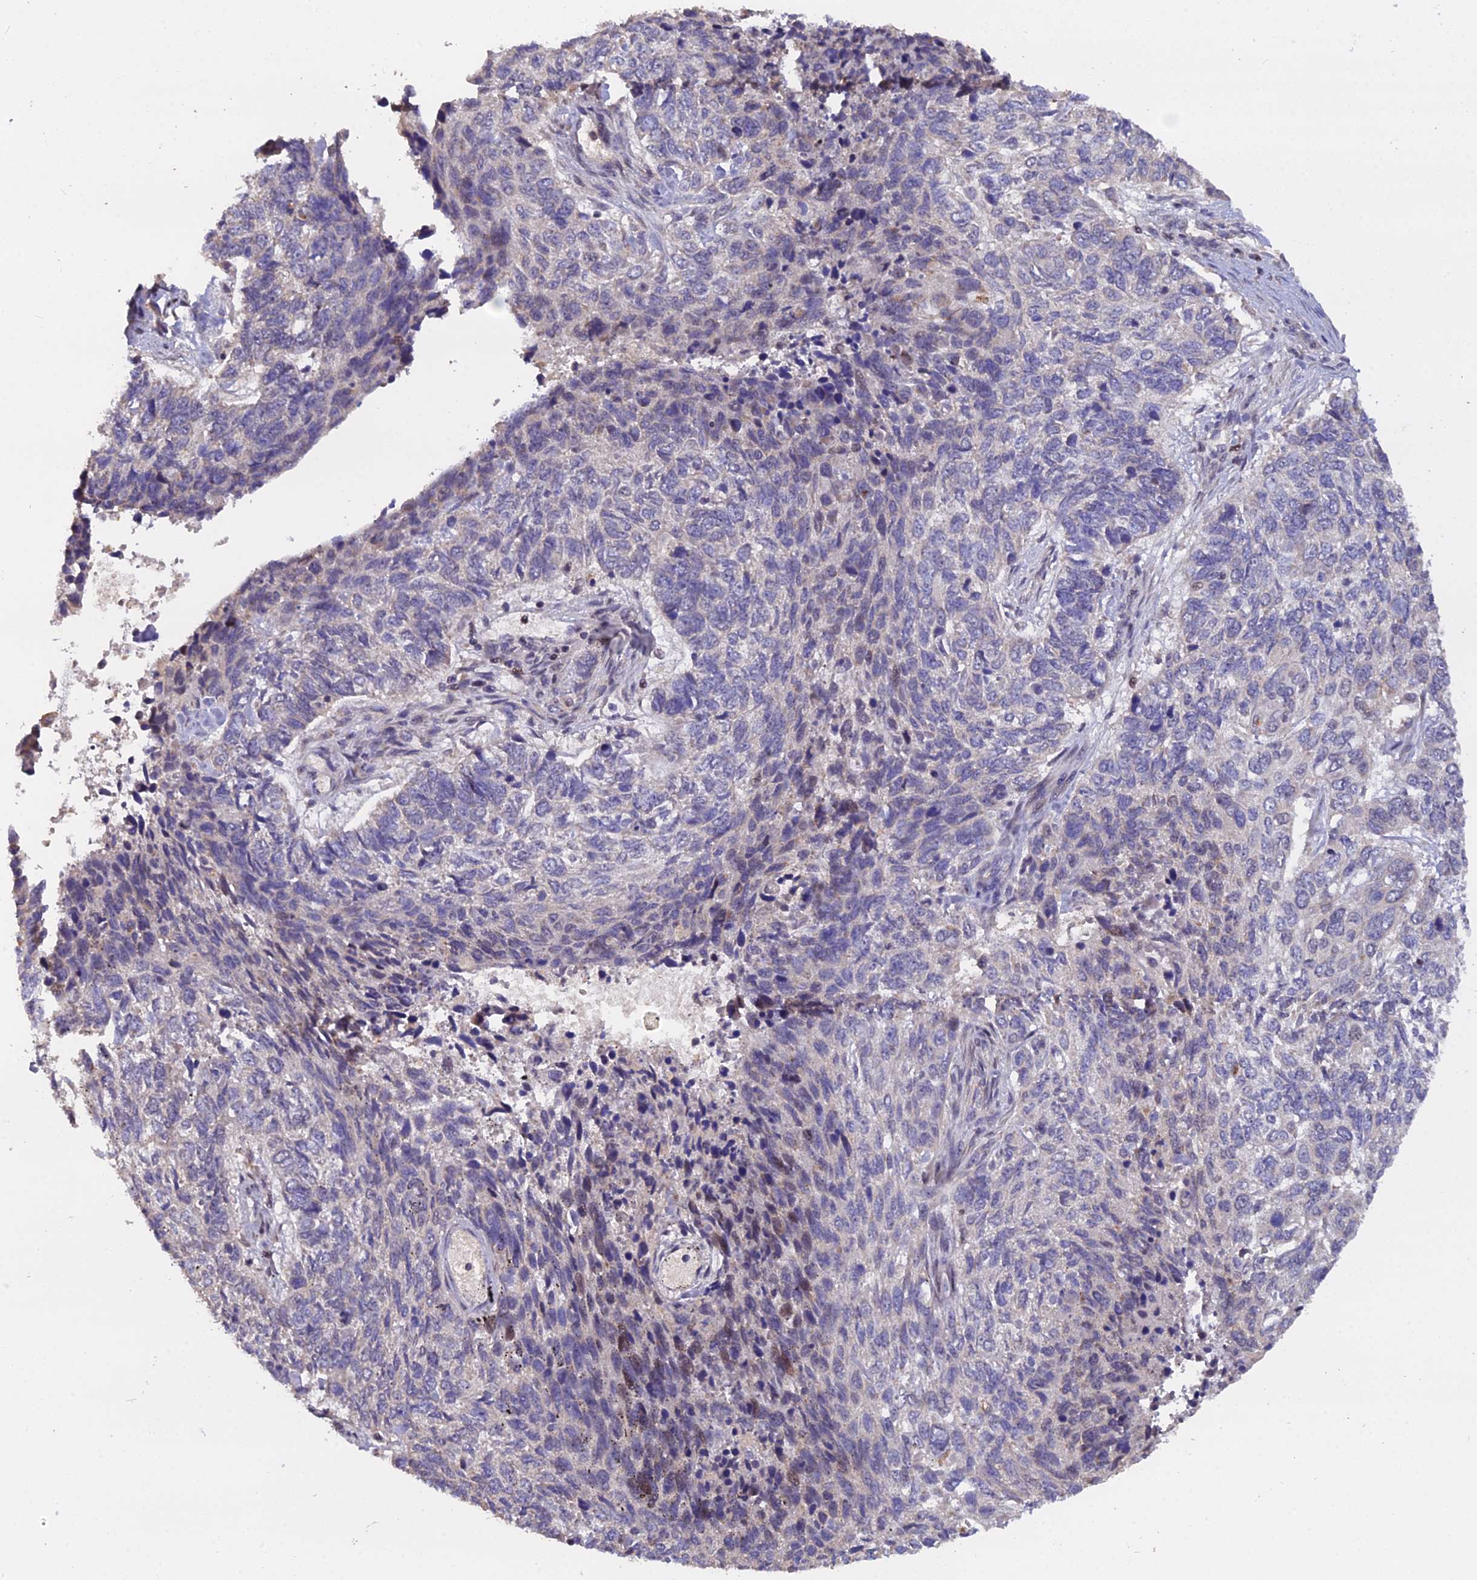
{"staining": {"intensity": "weak", "quantity": "<25%", "location": "nuclear"}, "tissue": "skin cancer", "cell_type": "Tumor cells", "image_type": "cancer", "snomed": [{"axis": "morphology", "description": "Basal cell carcinoma"}, {"axis": "topography", "description": "Skin"}], "caption": "The immunohistochemistry photomicrograph has no significant positivity in tumor cells of basal cell carcinoma (skin) tissue.", "gene": "ARL2", "patient": {"sex": "female", "age": 65}}